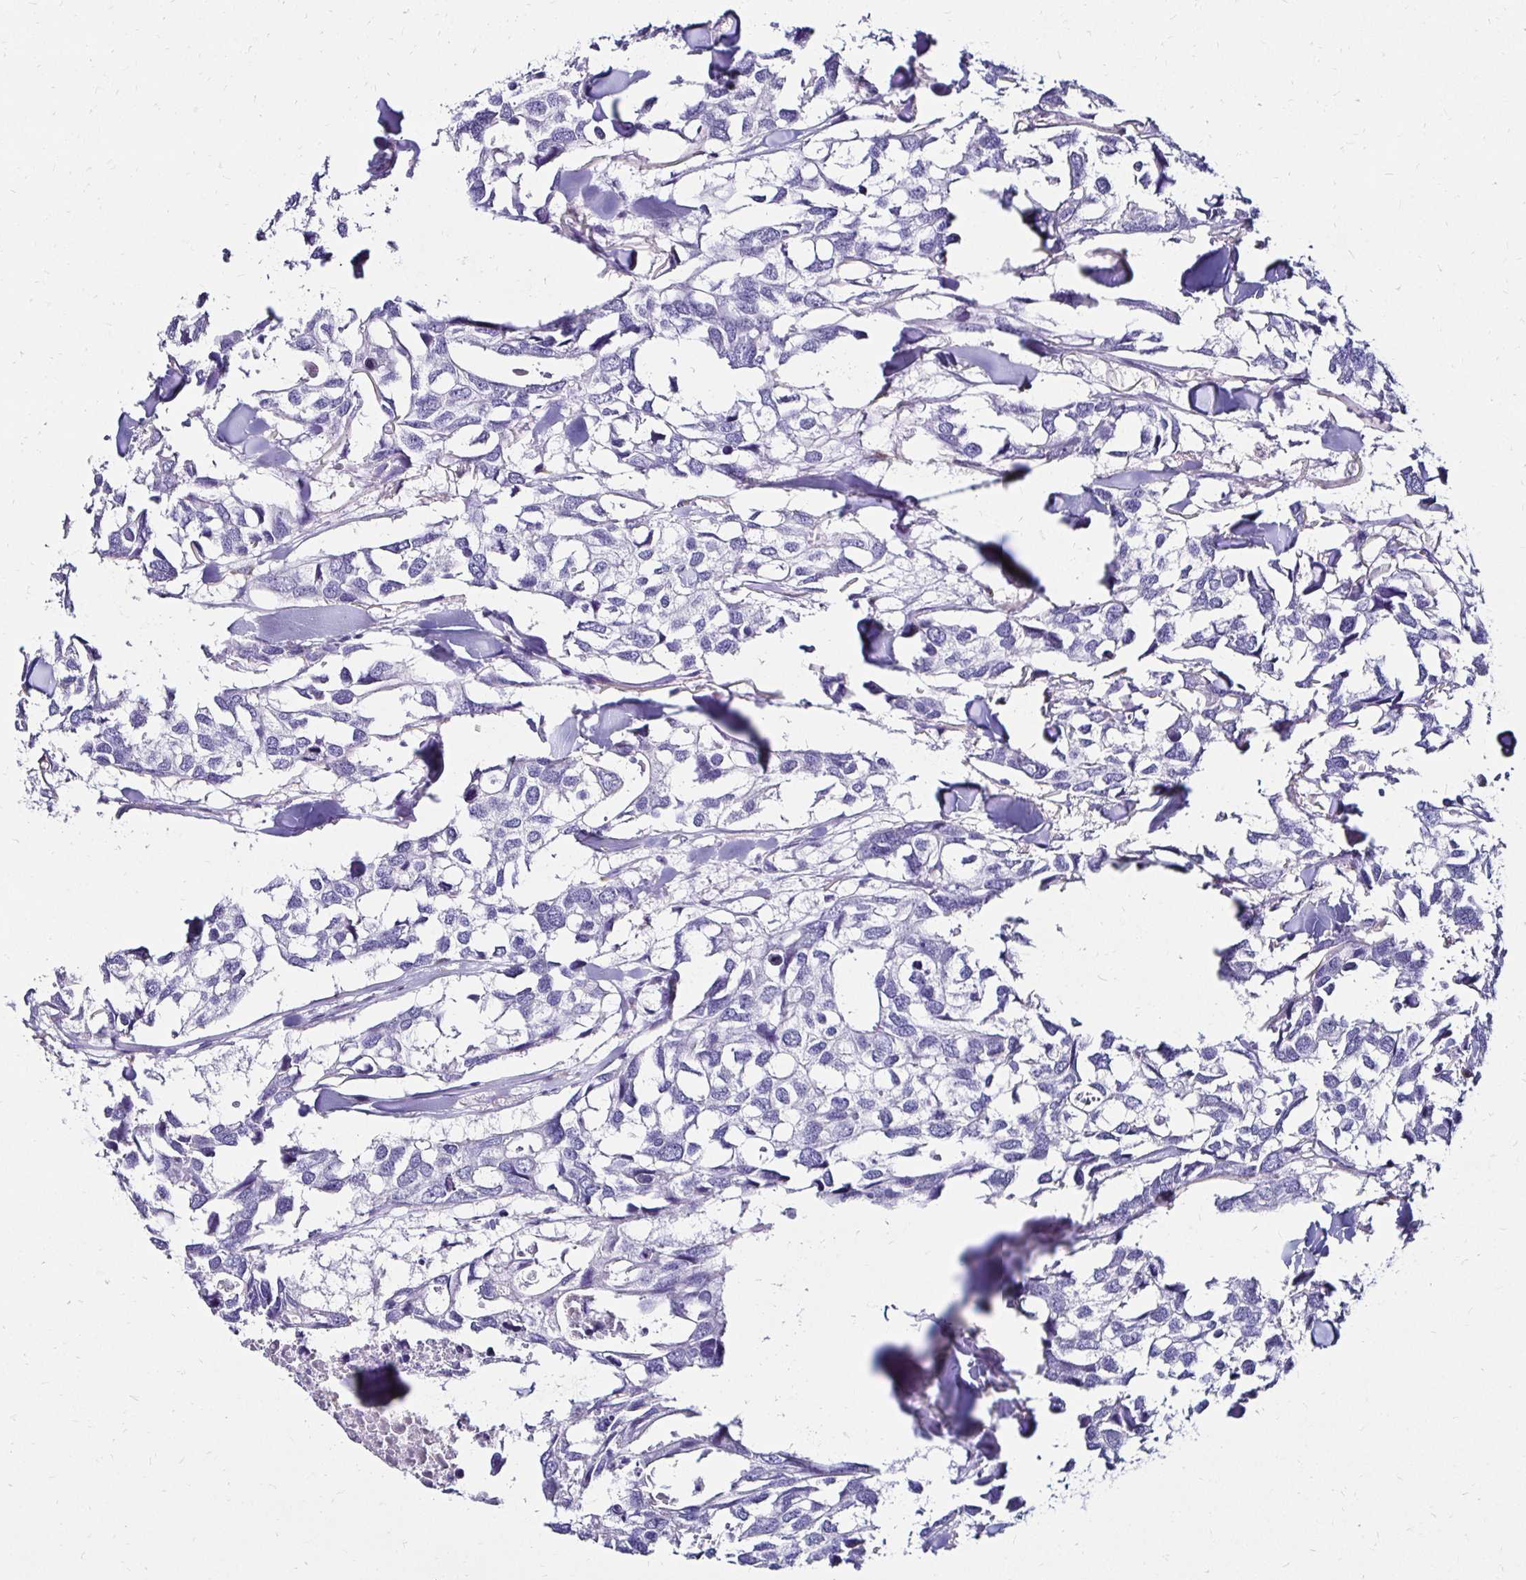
{"staining": {"intensity": "negative", "quantity": "none", "location": "none"}, "tissue": "breast cancer", "cell_type": "Tumor cells", "image_type": "cancer", "snomed": [{"axis": "morphology", "description": "Duct carcinoma"}, {"axis": "topography", "description": "Breast"}], "caption": "Image shows no significant protein expression in tumor cells of breast cancer. (Stains: DAB immunohistochemistry with hematoxylin counter stain, Microscopy: brightfield microscopy at high magnification).", "gene": "KCNT1", "patient": {"sex": "female", "age": 83}}